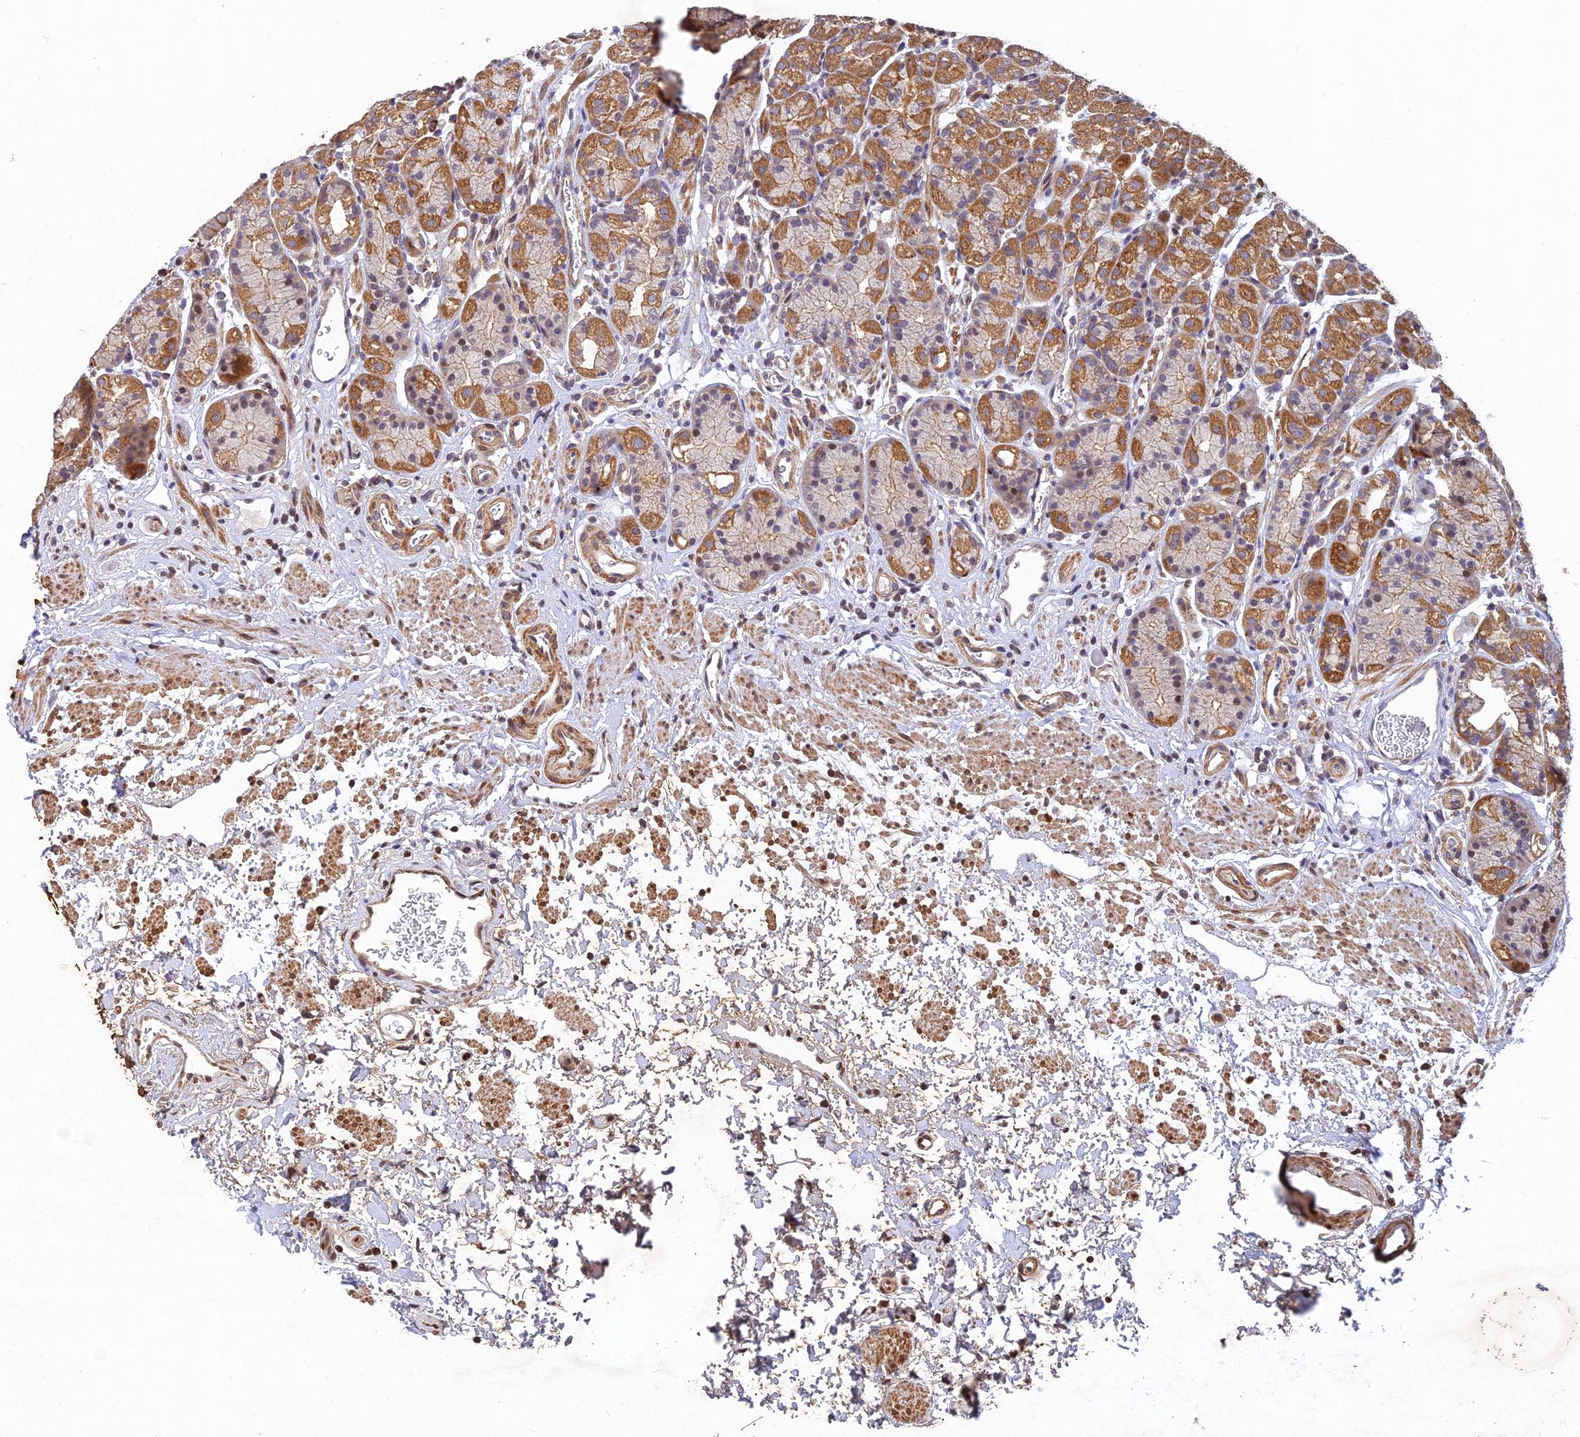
{"staining": {"intensity": "moderate", "quantity": "25%-75%", "location": "cytoplasmic/membranous"}, "tissue": "stomach", "cell_type": "Glandular cells", "image_type": "normal", "snomed": [{"axis": "morphology", "description": "Normal tissue, NOS"}, {"axis": "topography", "description": "Stomach"}], "caption": "Protein expression analysis of benign stomach displays moderate cytoplasmic/membranous positivity in about 25%-75% of glandular cells.", "gene": "RELCH", "patient": {"sex": "male", "age": 63}}